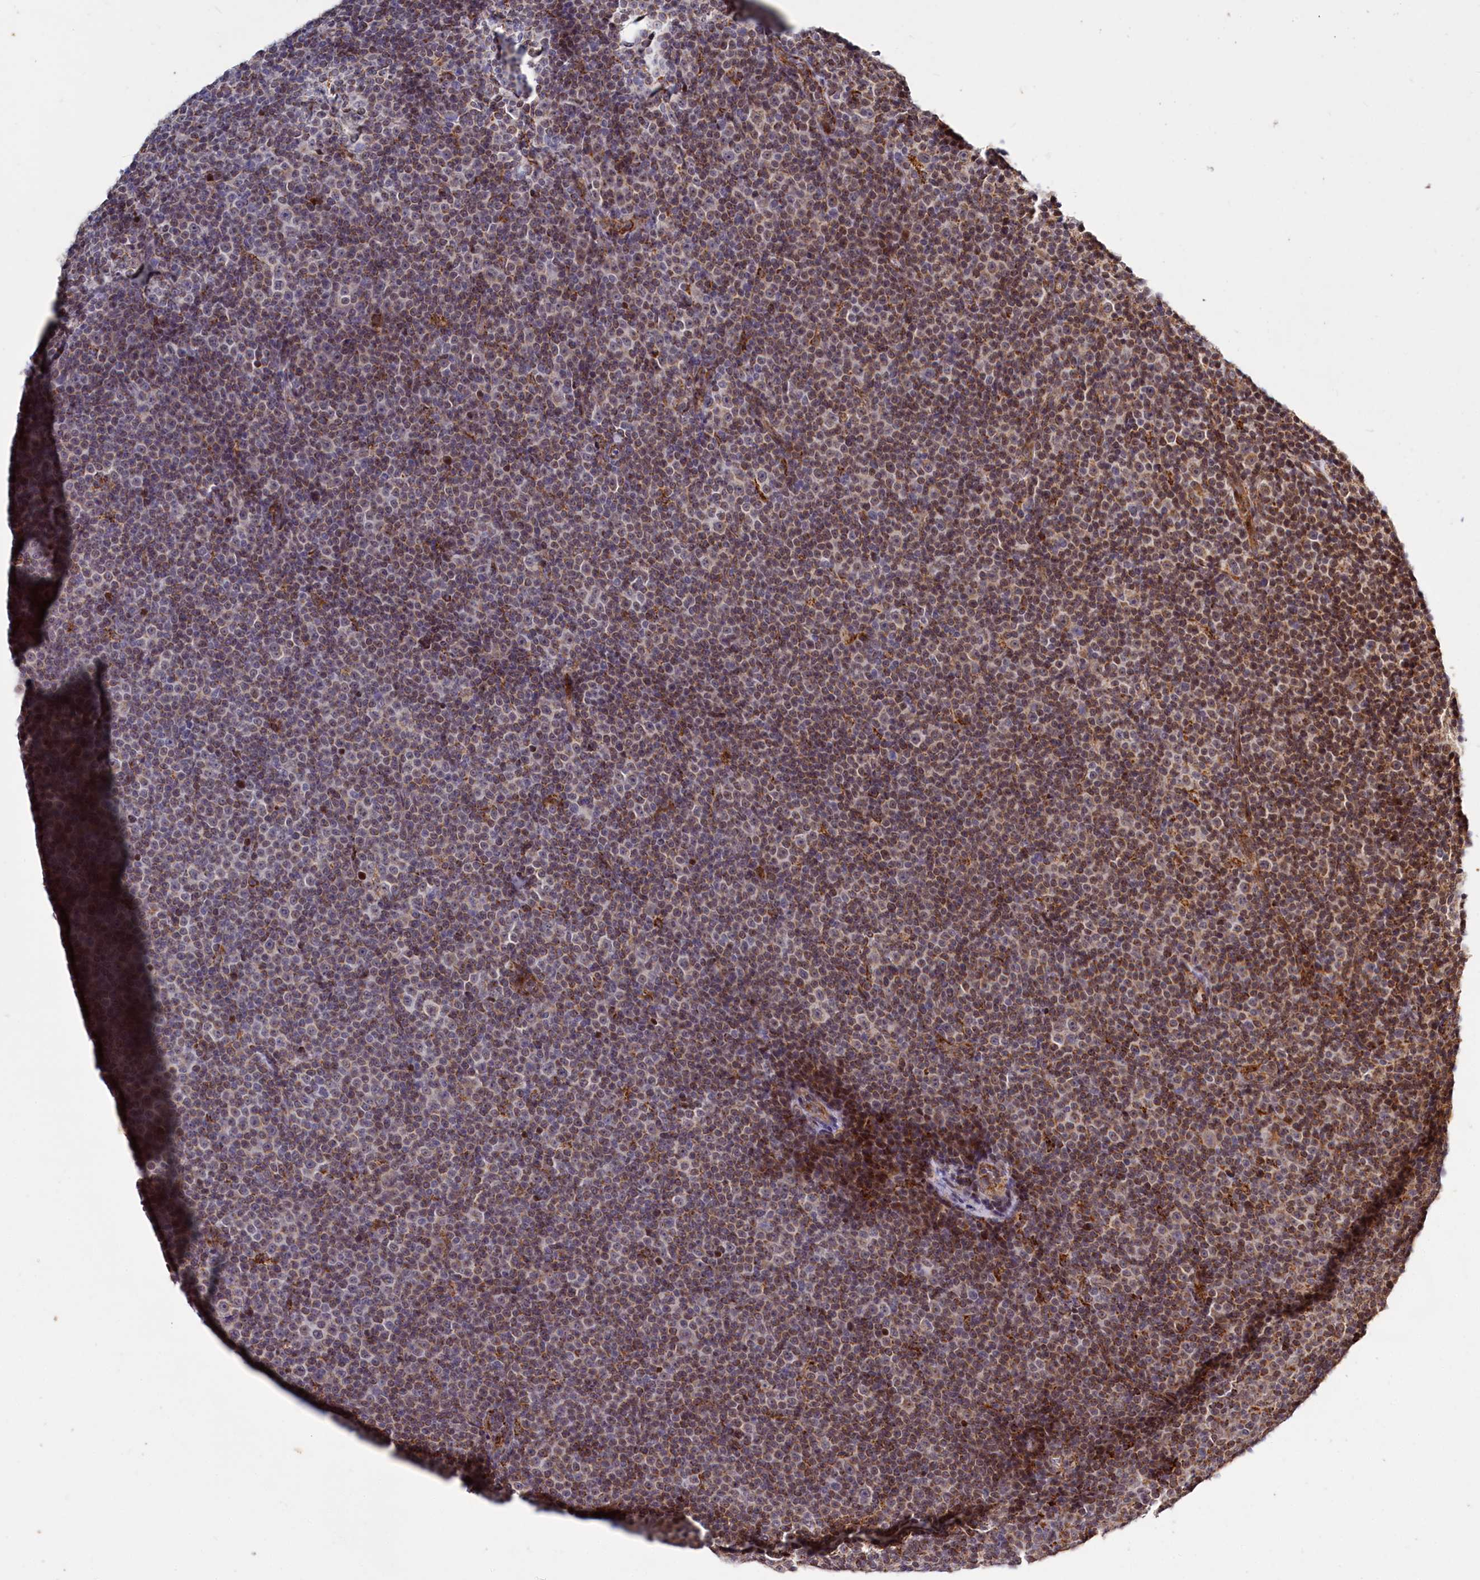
{"staining": {"intensity": "negative", "quantity": "none", "location": "none"}, "tissue": "lymphoma", "cell_type": "Tumor cells", "image_type": "cancer", "snomed": [{"axis": "morphology", "description": "Malignant lymphoma, non-Hodgkin's type, Low grade"}, {"axis": "topography", "description": "Lymph node"}], "caption": "The immunohistochemistry (IHC) histopathology image has no significant positivity in tumor cells of lymphoma tissue. Nuclei are stained in blue.", "gene": "DYNC2H1", "patient": {"sex": "female", "age": 67}}